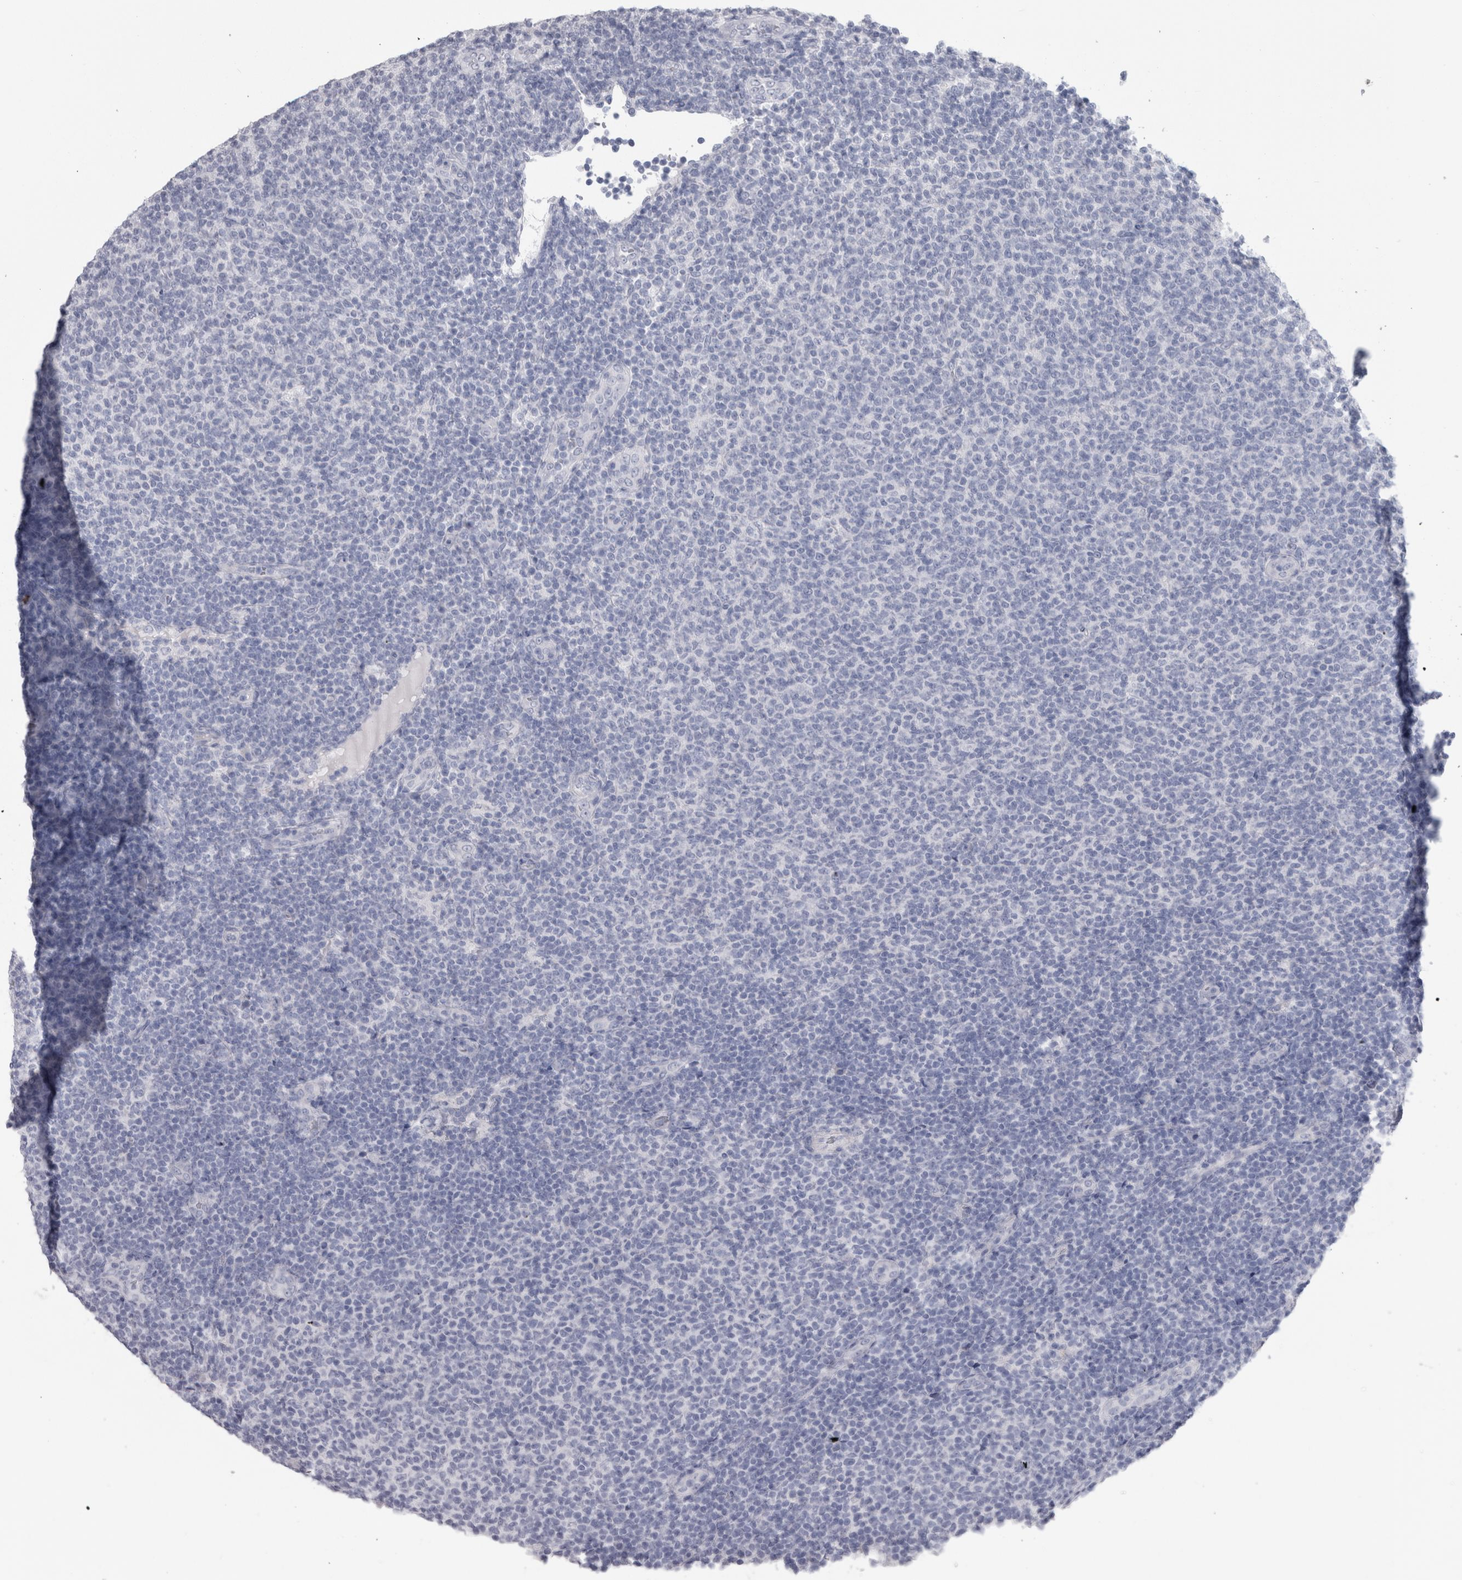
{"staining": {"intensity": "negative", "quantity": "none", "location": "none"}, "tissue": "lymphoma", "cell_type": "Tumor cells", "image_type": "cancer", "snomed": [{"axis": "morphology", "description": "Malignant lymphoma, non-Hodgkin's type, Low grade"}, {"axis": "topography", "description": "Lymph node"}], "caption": "A high-resolution micrograph shows IHC staining of lymphoma, which displays no significant expression in tumor cells.", "gene": "MSMB", "patient": {"sex": "male", "age": 66}}